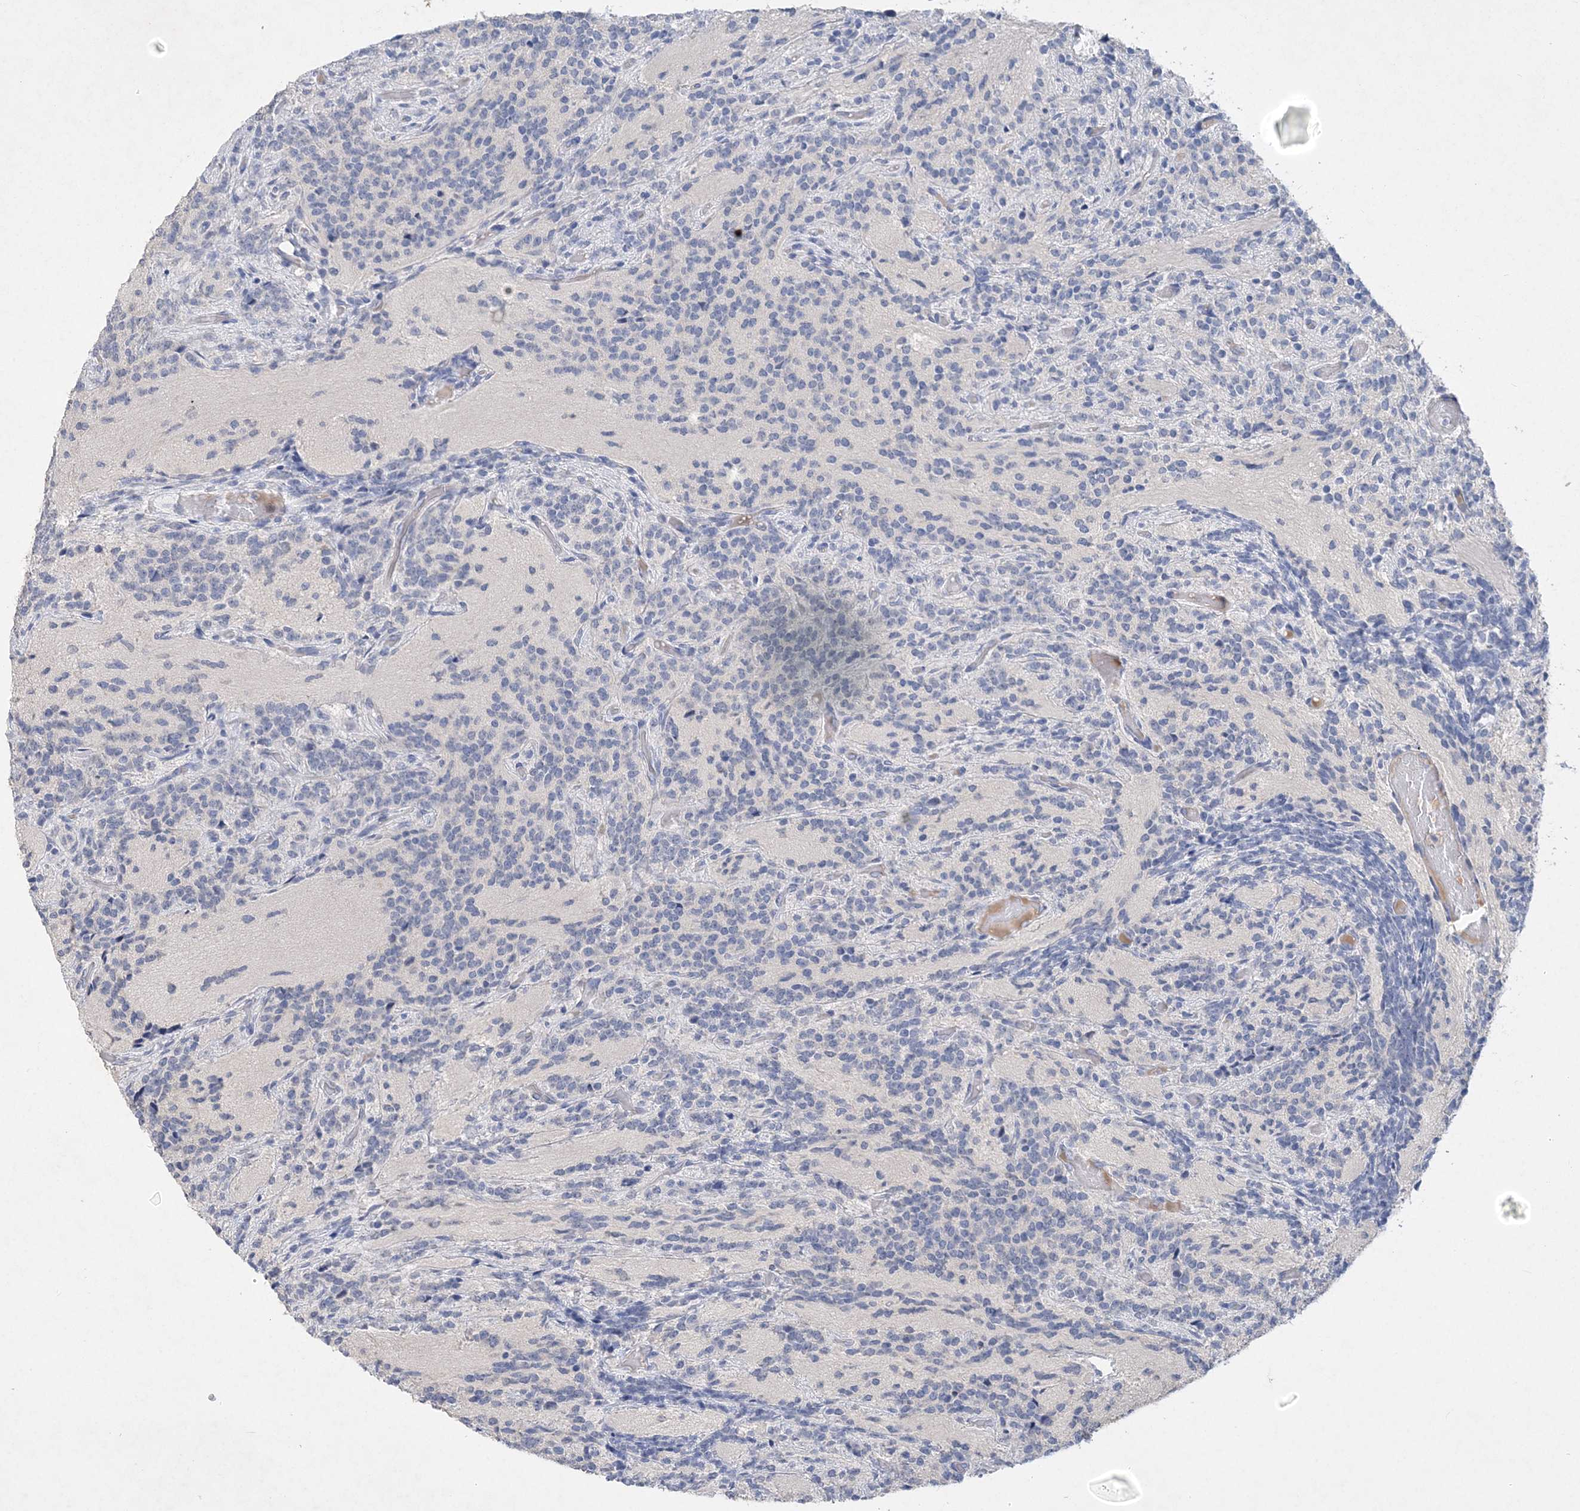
{"staining": {"intensity": "negative", "quantity": "none", "location": "none"}, "tissue": "glioma", "cell_type": "Tumor cells", "image_type": "cancer", "snomed": [{"axis": "morphology", "description": "Glioma, malignant, Low grade"}, {"axis": "topography", "description": "Brain"}], "caption": "Immunohistochemistry (IHC) micrograph of human glioma stained for a protein (brown), which exhibits no expression in tumor cells.", "gene": "C11orf58", "patient": {"sex": "female", "age": 1}}